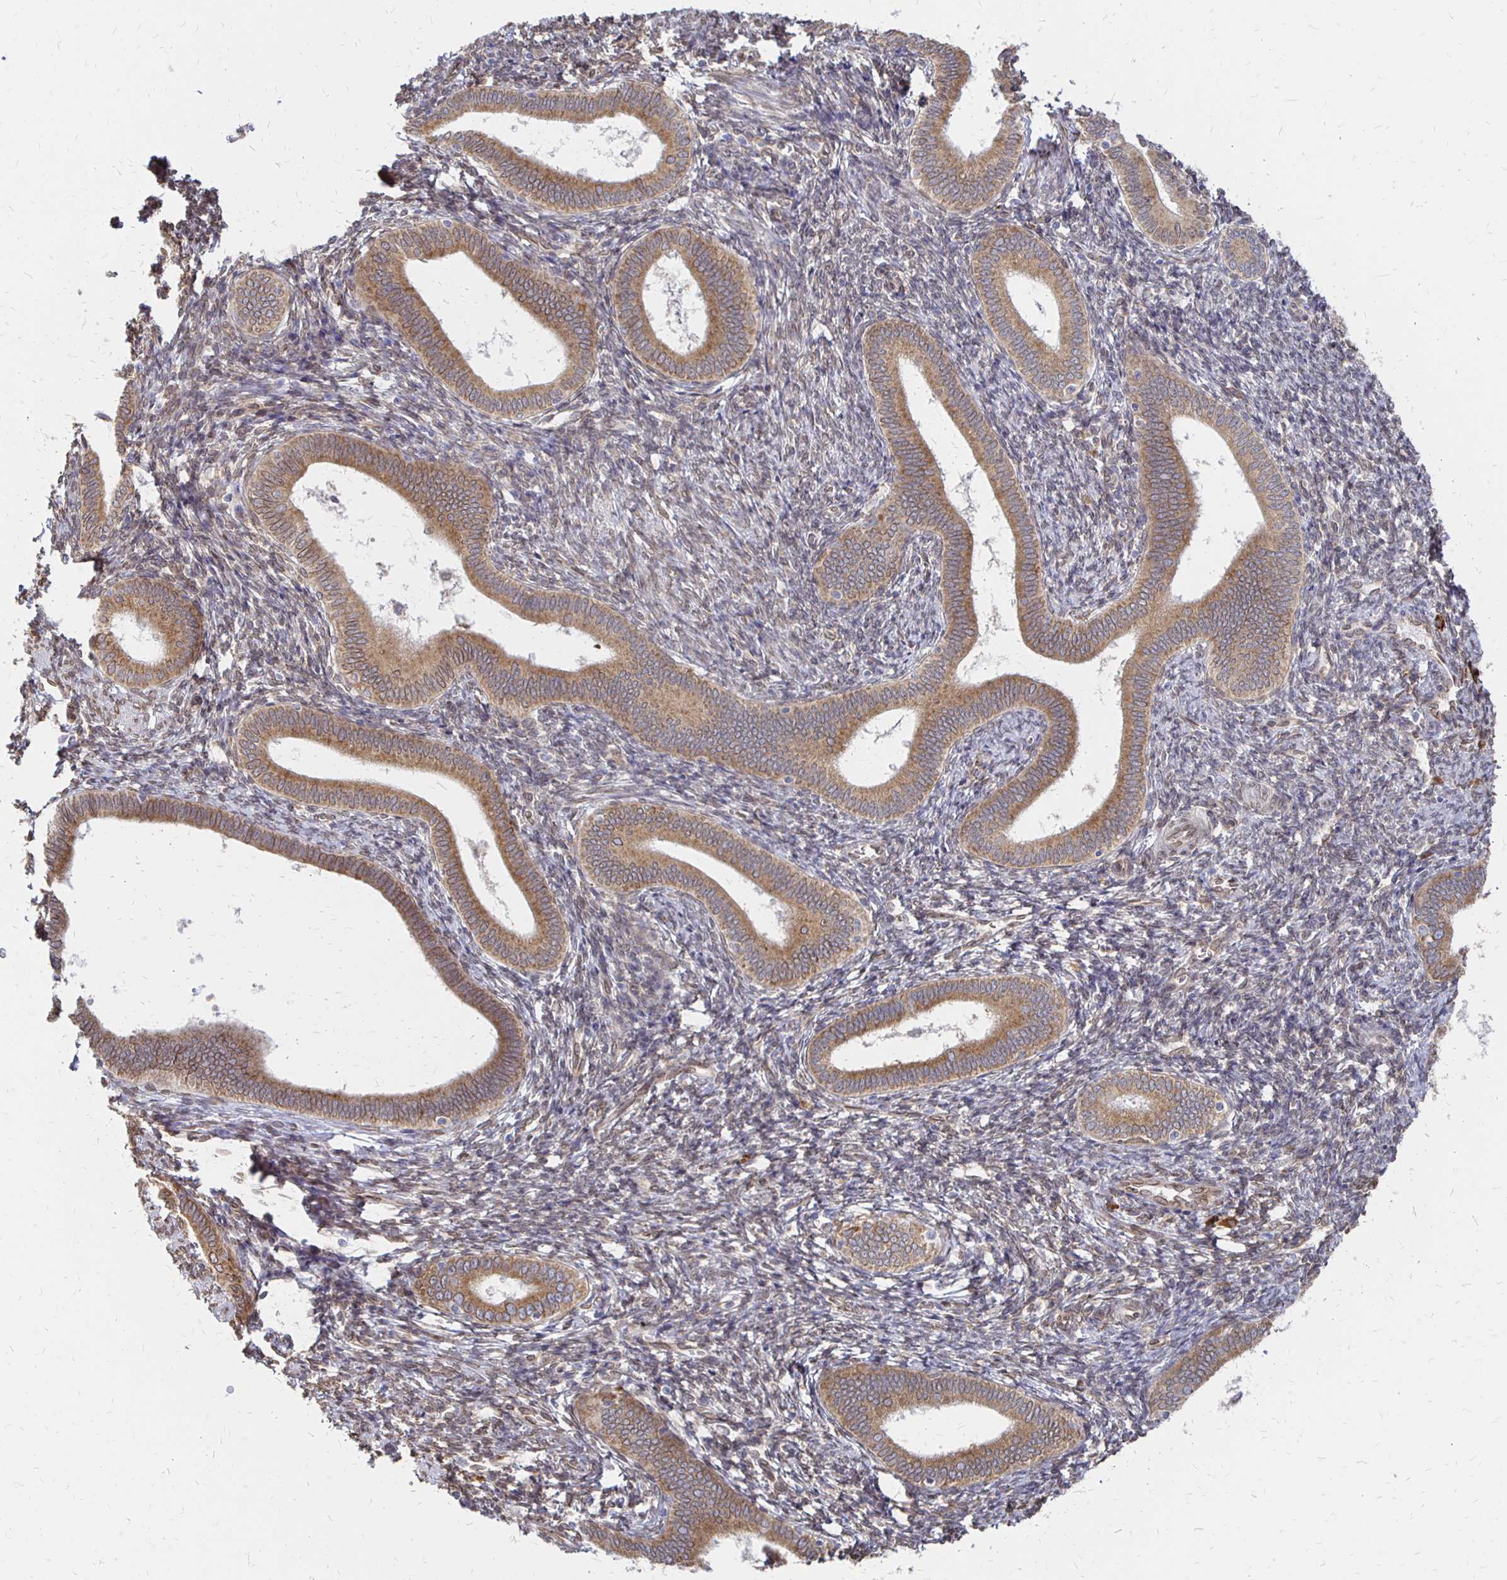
{"staining": {"intensity": "moderate", "quantity": "25%-75%", "location": "cytoplasmic/membranous,nuclear"}, "tissue": "endometrium", "cell_type": "Cells in endometrial stroma", "image_type": "normal", "snomed": [{"axis": "morphology", "description": "Normal tissue, NOS"}, {"axis": "topography", "description": "Endometrium"}], "caption": "Immunohistochemical staining of normal endometrium demonstrates medium levels of moderate cytoplasmic/membranous,nuclear expression in about 25%-75% of cells in endometrial stroma.", "gene": "PELI3", "patient": {"sex": "female", "age": 41}}